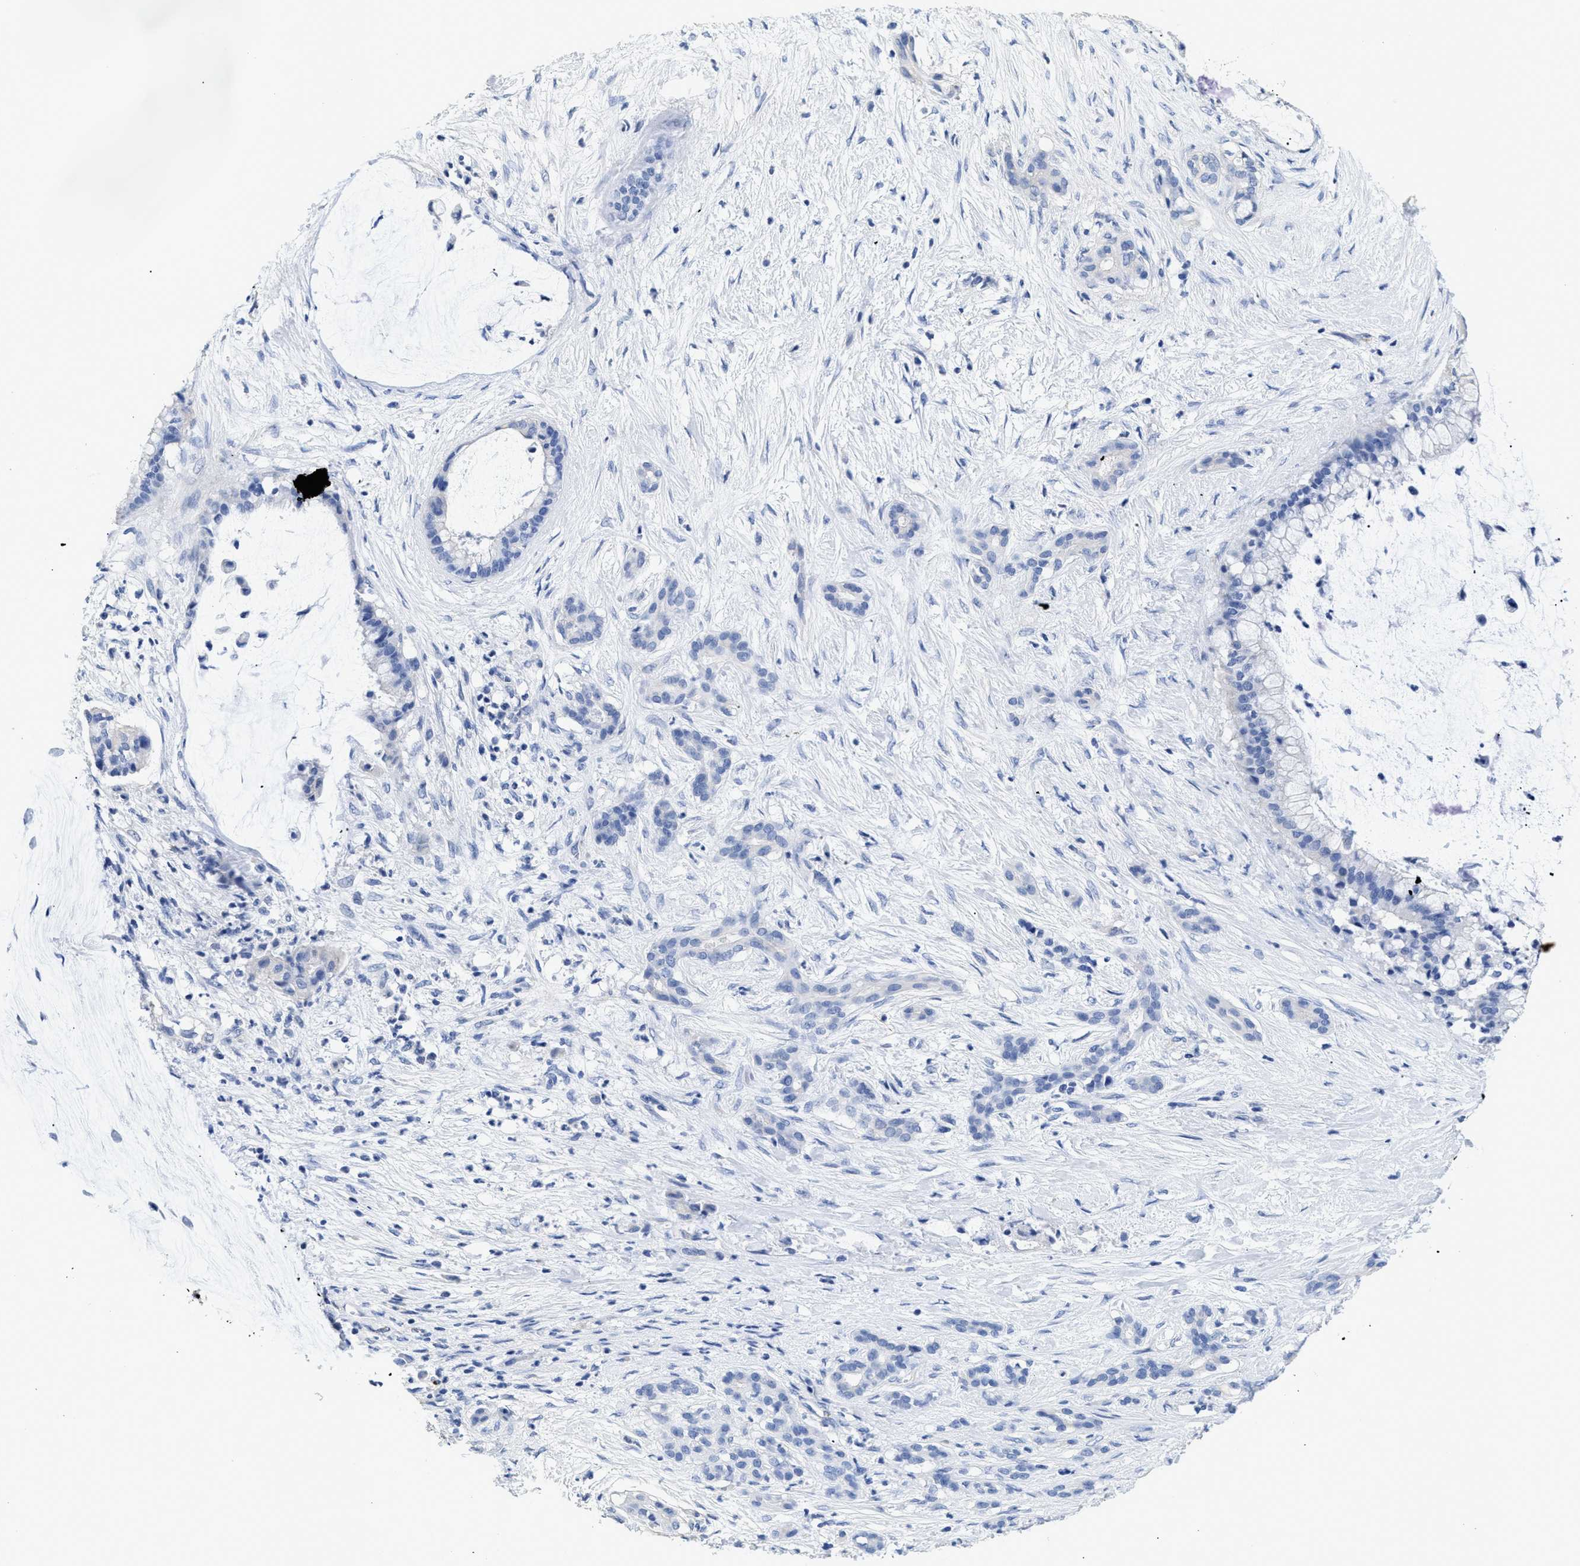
{"staining": {"intensity": "negative", "quantity": "none", "location": "none"}, "tissue": "pancreatic cancer", "cell_type": "Tumor cells", "image_type": "cancer", "snomed": [{"axis": "morphology", "description": "Adenocarcinoma, NOS"}, {"axis": "topography", "description": "Pancreas"}], "caption": "Immunohistochemical staining of pancreatic cancer (adenocarcinoma) displays no significant staining in tumor cells.", "gene": "DLC1", "patient": {"sex": "male", "age": 41}}